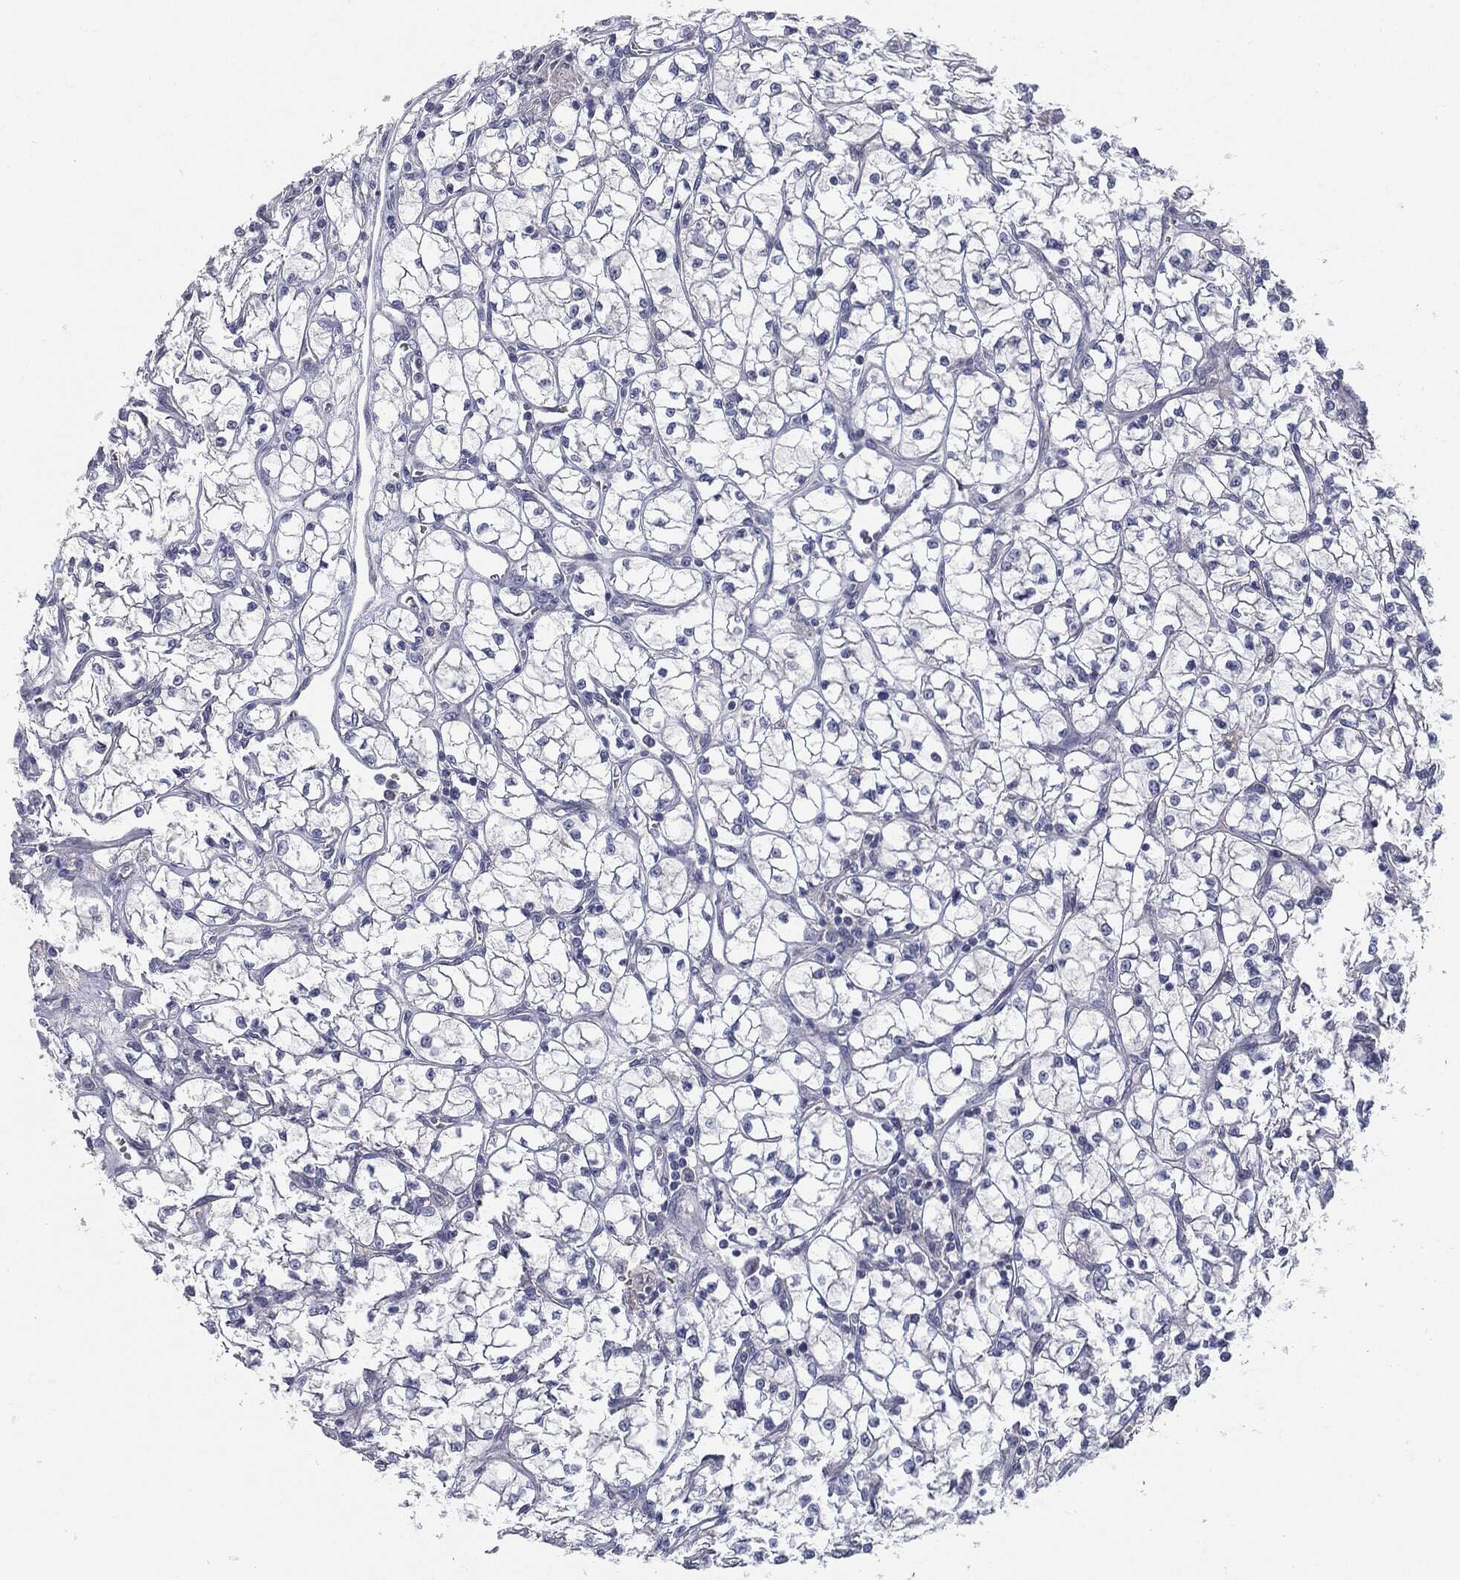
{"staining": {"intensity": "negative", "quantity": "none", "location": "none"}, "tissue": "renal cancer", "cell_type": "Tumor cells", "image_type": "cancer", "snomed": [{"axis": "morphology", "description": "Adenocarcinoma, NOS"}, {"axis": "topography", "description": "Kidney"}], "caption": "IHC of human renal cancer demonstrates no staining in tumor cells.", "gene": "KRT5", "patient": {"sex": "female", "age": 64}}